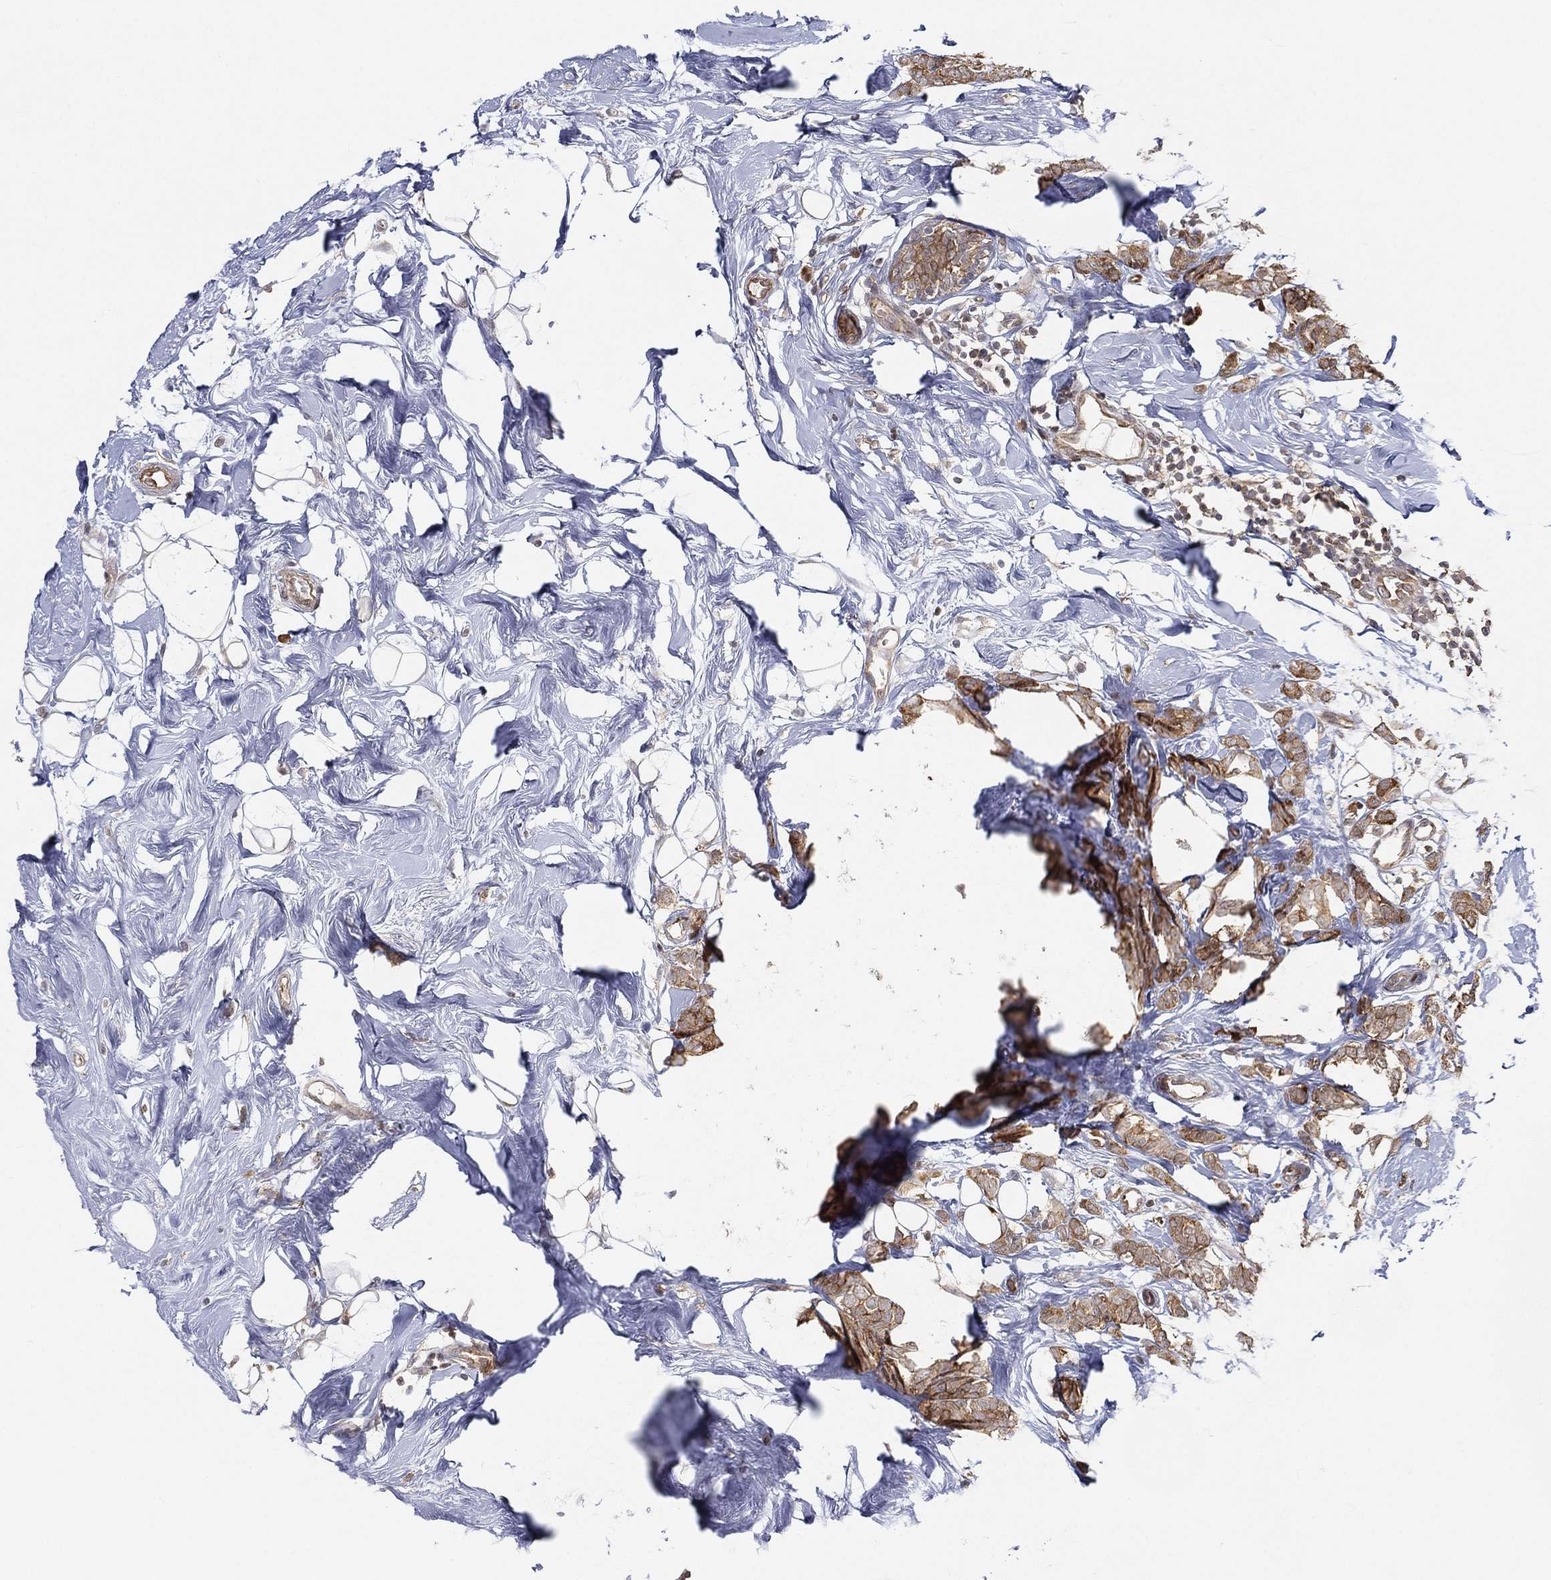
{"staining": {"intensity": "moderate", "quantity": ">75%", "location": "cytoplasmic/membranous"}, "tissue": "breast cancer", "cell_type": "Tumor cells", "image_type": "cancer", "snomed": [{"axis": "morphology", "description": "Lobular carcinoma"}, {"axis": "topography", "description": "Breast"}], "caption": "About >75% of tumor cells in human breast lobular carcinoma demonstrate moderate cytoplasmic/membranous protein positivity as visualized by brown immunohistochemical staining.", "gene": "TMTC4", "patient": {"sex": "female", "age": 49}}